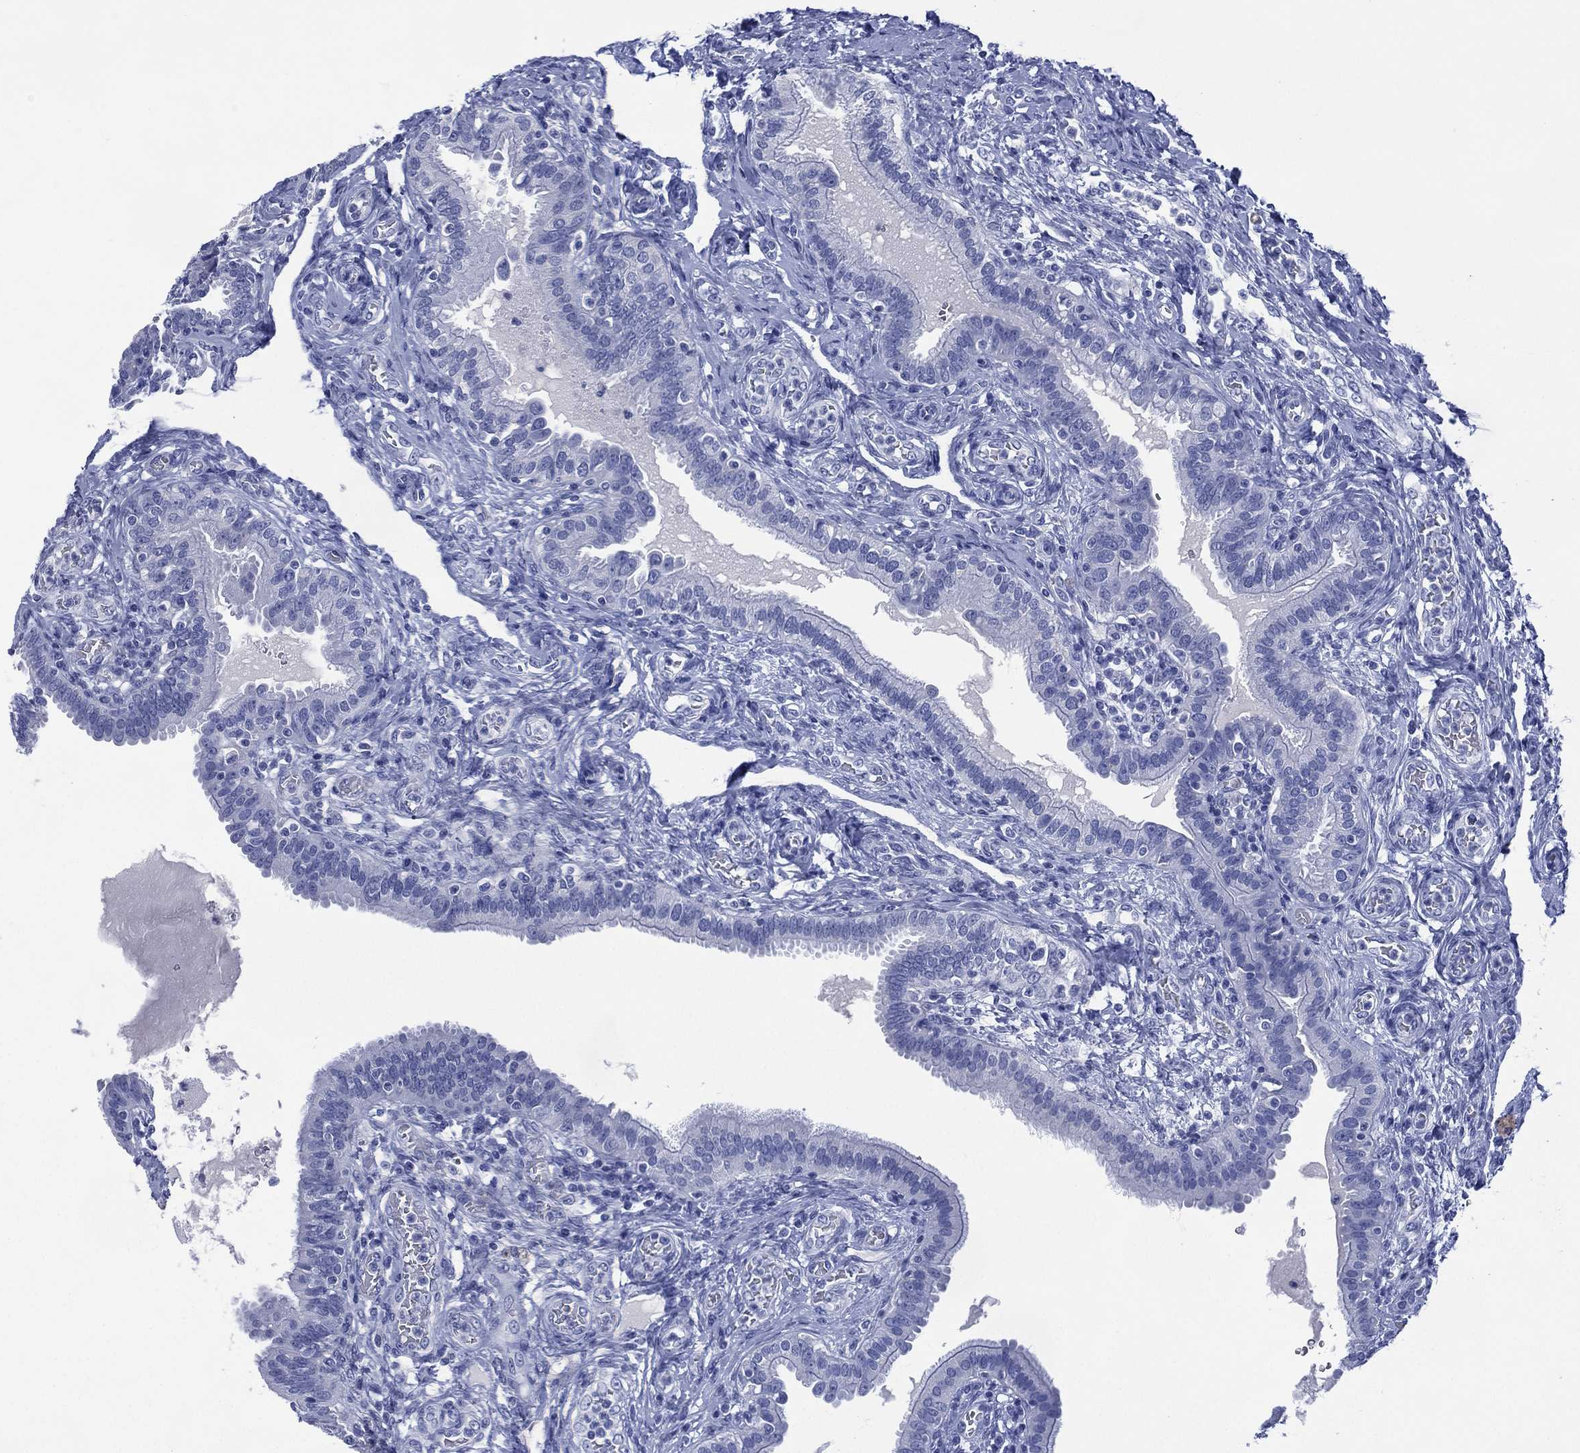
{"staining": {"intensity": "negative", "quantity": "none", "location": "none"}, "tissue": "fallopian tube", "cell_type": "Glandular cells", "image_type": "normal", "snomed": [{"axis": "morphology", "description": "Normal tissue, NOS"}, {"axis": "topography", "description": "Fallopian tube"}, {"axis": "topography", "description": "Ovary"}], "caption": "IHC micrograph of benign fallopian tube: human fallopian tube stained with DAB displays no significant protein staining in glandular cells.", "gene": "SIGLECL1", "patient": {"sex": "female", "age": 41}}